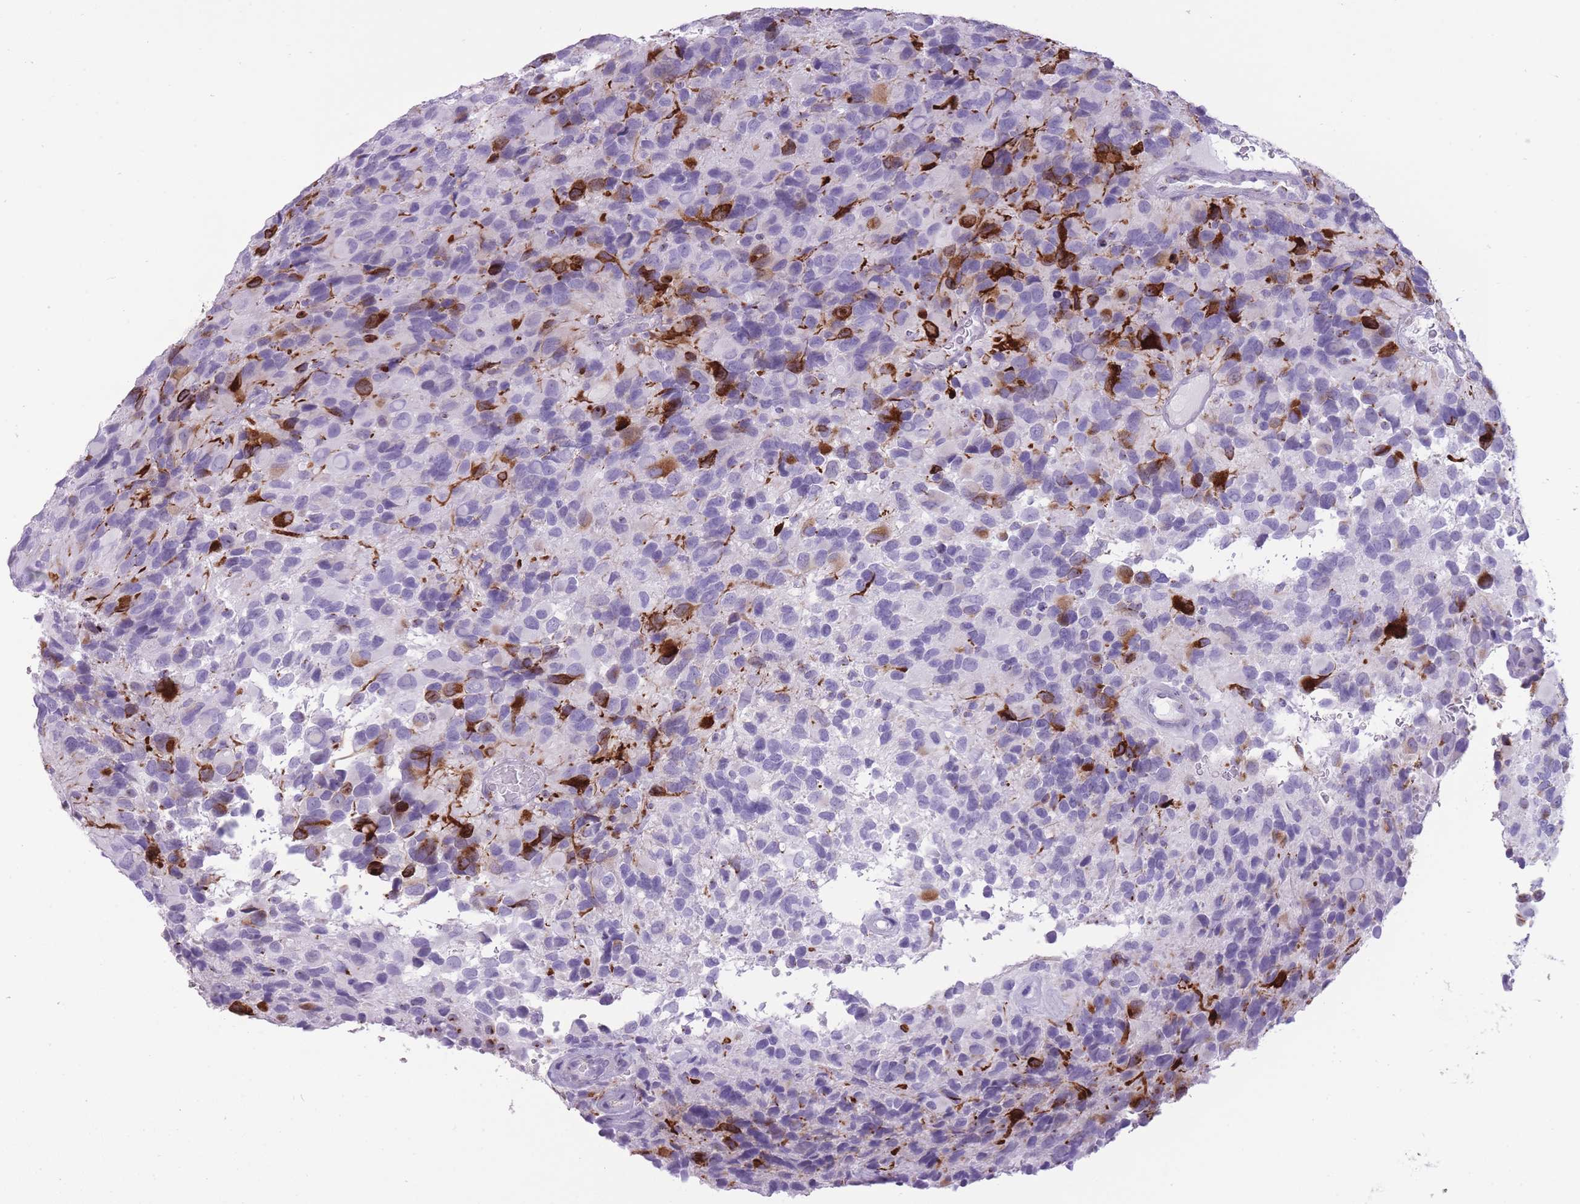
{"staining": {"intensity": "strong", "quantity": "<25%", "location": "cytoplasmic/membranous"}, "tissue": "glioma", "cell_type": "Tumor cells", "image_type": "cancer", "snomed": [{"axis": "morphology", "description": "Glioma, malignant, High grade"}, {"axis": "topography", "description": "Brain"}], "caption": "This image demonstrates IHC staining of malignant glioma (high-grade), with medium strong cytoplasmic/membranous expression in approximately <25% of tumor cells.", "gene": "B4GALT2", "patient": {"sex": "male", "age": 77}}